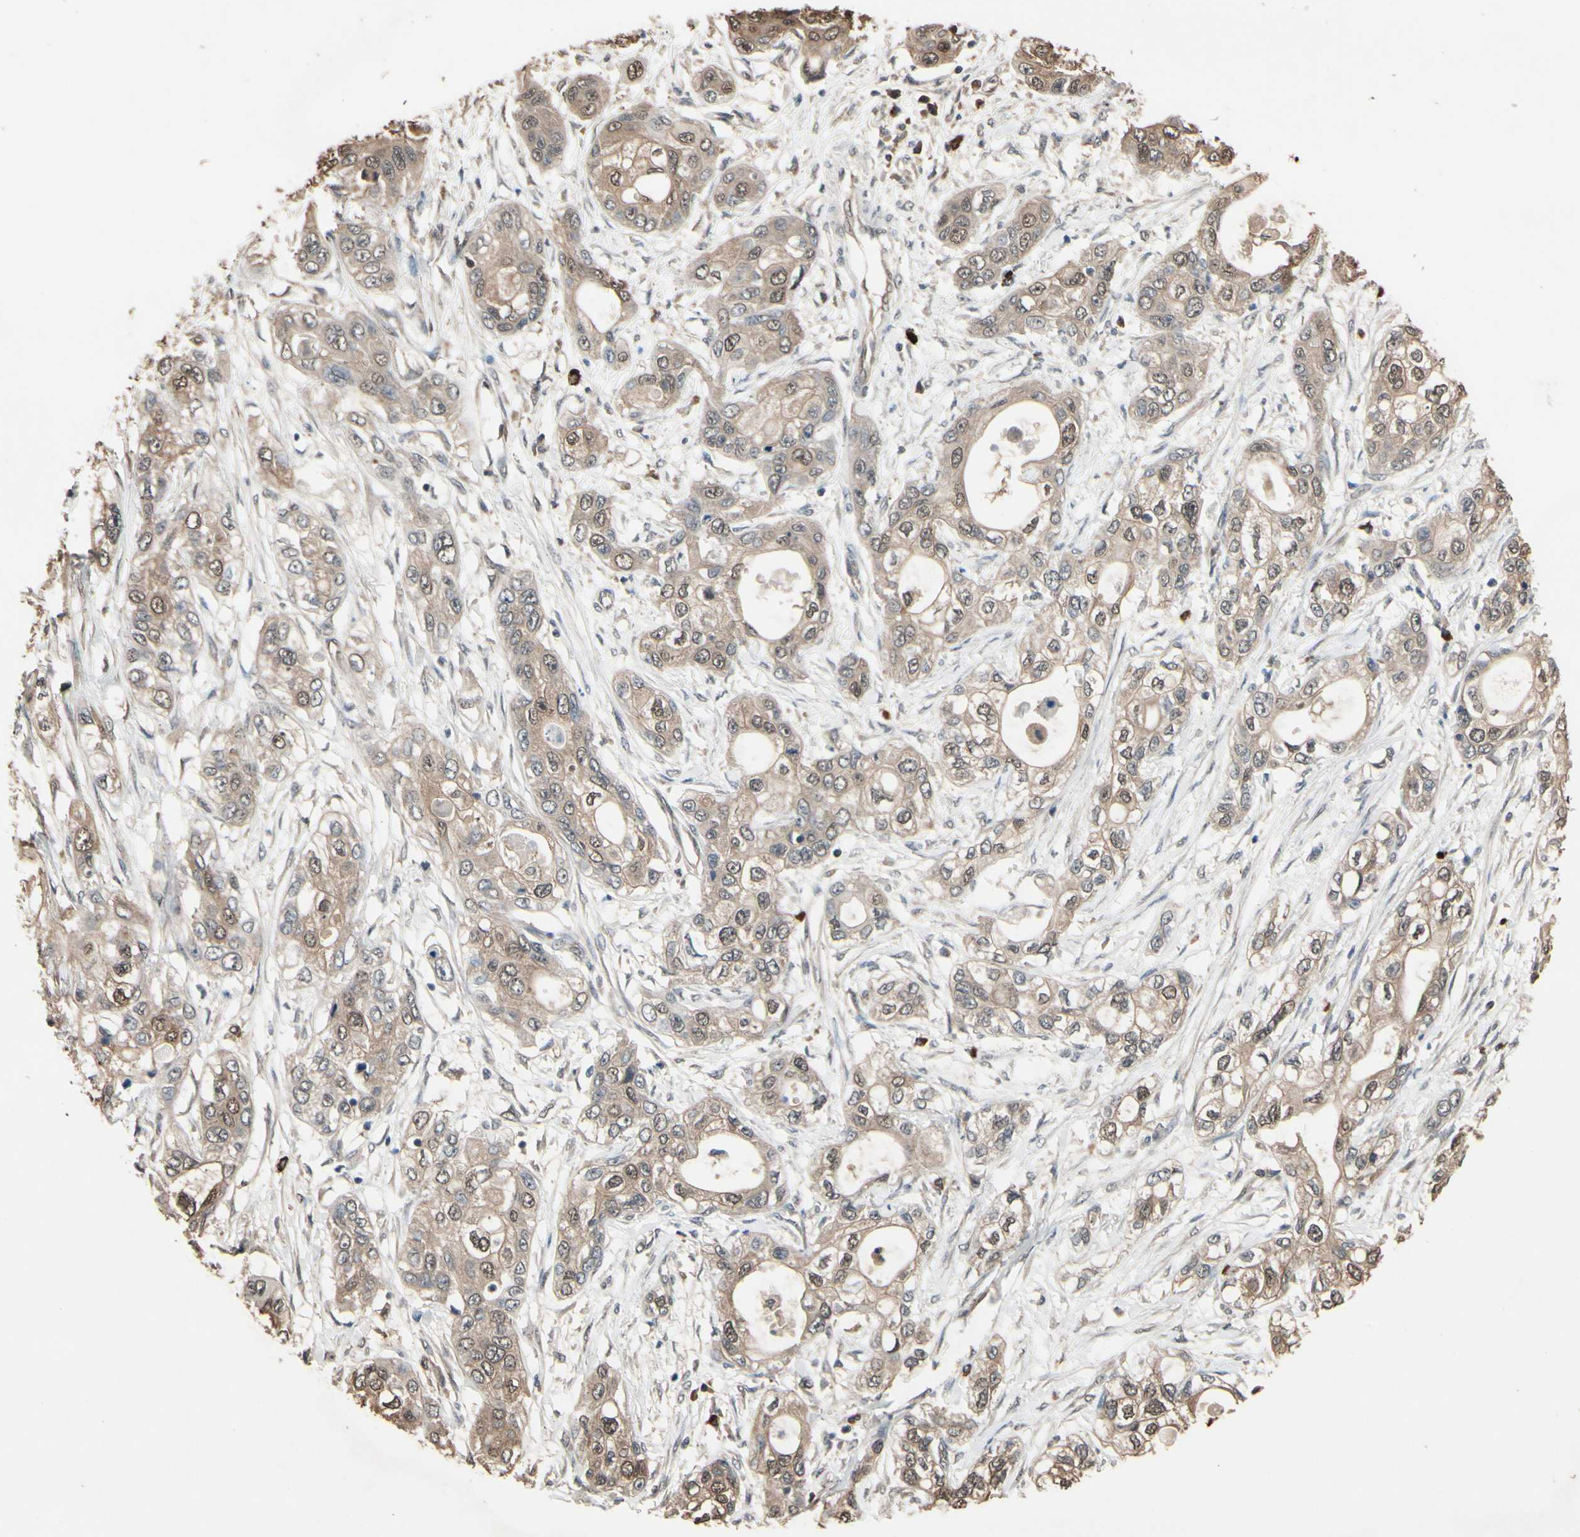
{"staining": {"intensity": "moderate", "quantity": ">75%", "location": "cytoplasmic/membranous,nuclear"}, "tissue": "pancreatic cancer", "cell_type": "Tumor cells", "image_type": "cancer", "snomed": [{"axis": "morphology", "description": "Adenocarcinoma, NOS"}, {"axis": "topography", "description": "Pancreas"}], "caption": "An immunohistochemistry (IHC) micrograph of neoplastic tissue is shown. Protein staining in brown labels moderate cytoplasmic/membranous and nuclear positivity in pancreatic cancer within tumor cells. (DAB (3,3'-diaminobenzidine) = brown stain, brightfield microscopy at high magnification).", "gene": "PNPLA7", "patient": {"sex": "female", "age": 70}}